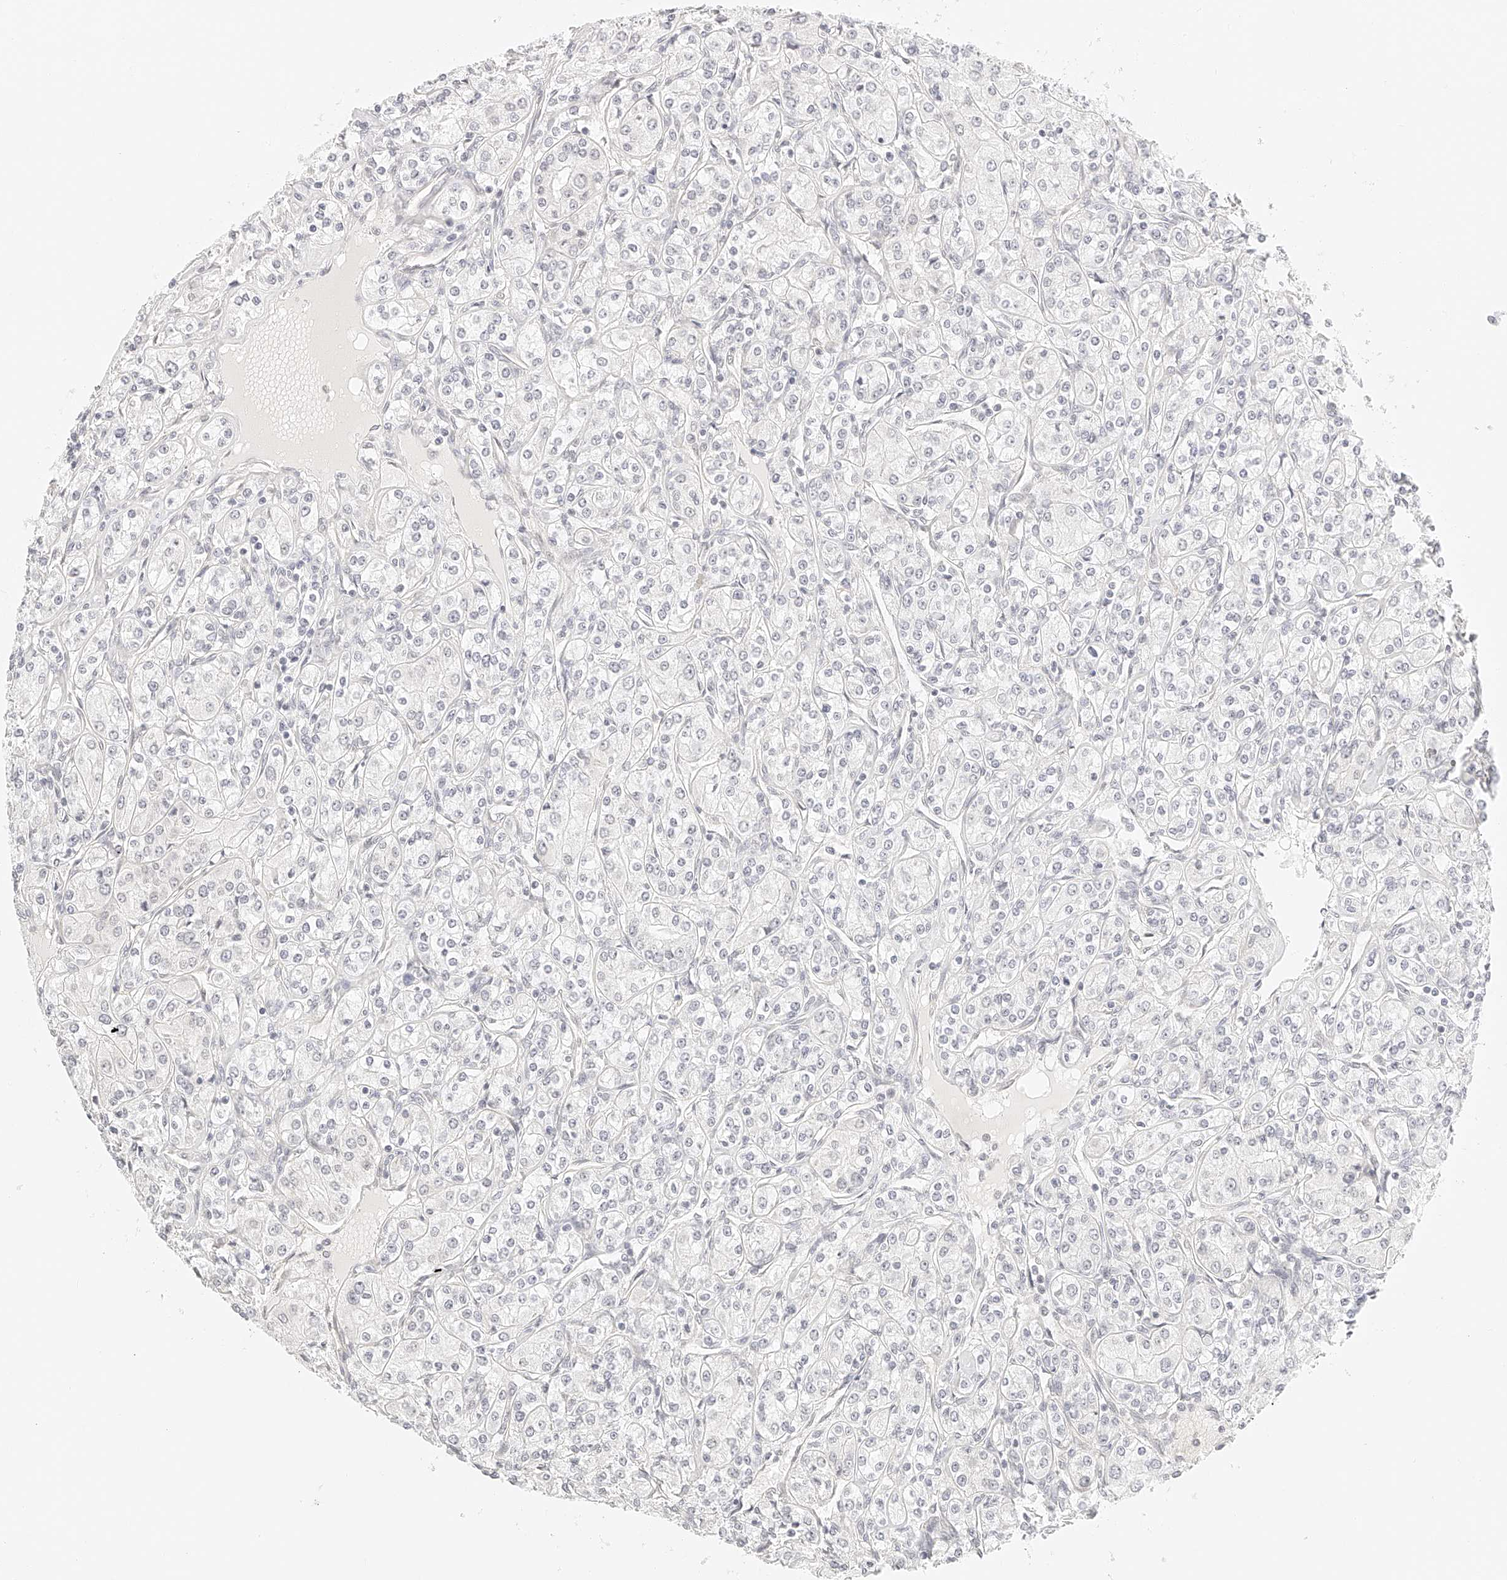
{"staining": {"intensity": "negative", "quantity": "none", "location": "none"}, "tissue": "renal cancer", "cell_type": "Tumor cells", "image_type": "cancer", "snomed": [{"axis": "morphology", "description": "Adenocarcinoma, NOS"}, {"axis": "topography", "description": "Kidney"}], "caption": "There is no significant staining in tumor cells of renal adenocarcinoma.", "gene": "ZFP69", "patient": {"sex": "male", "age": 77}}